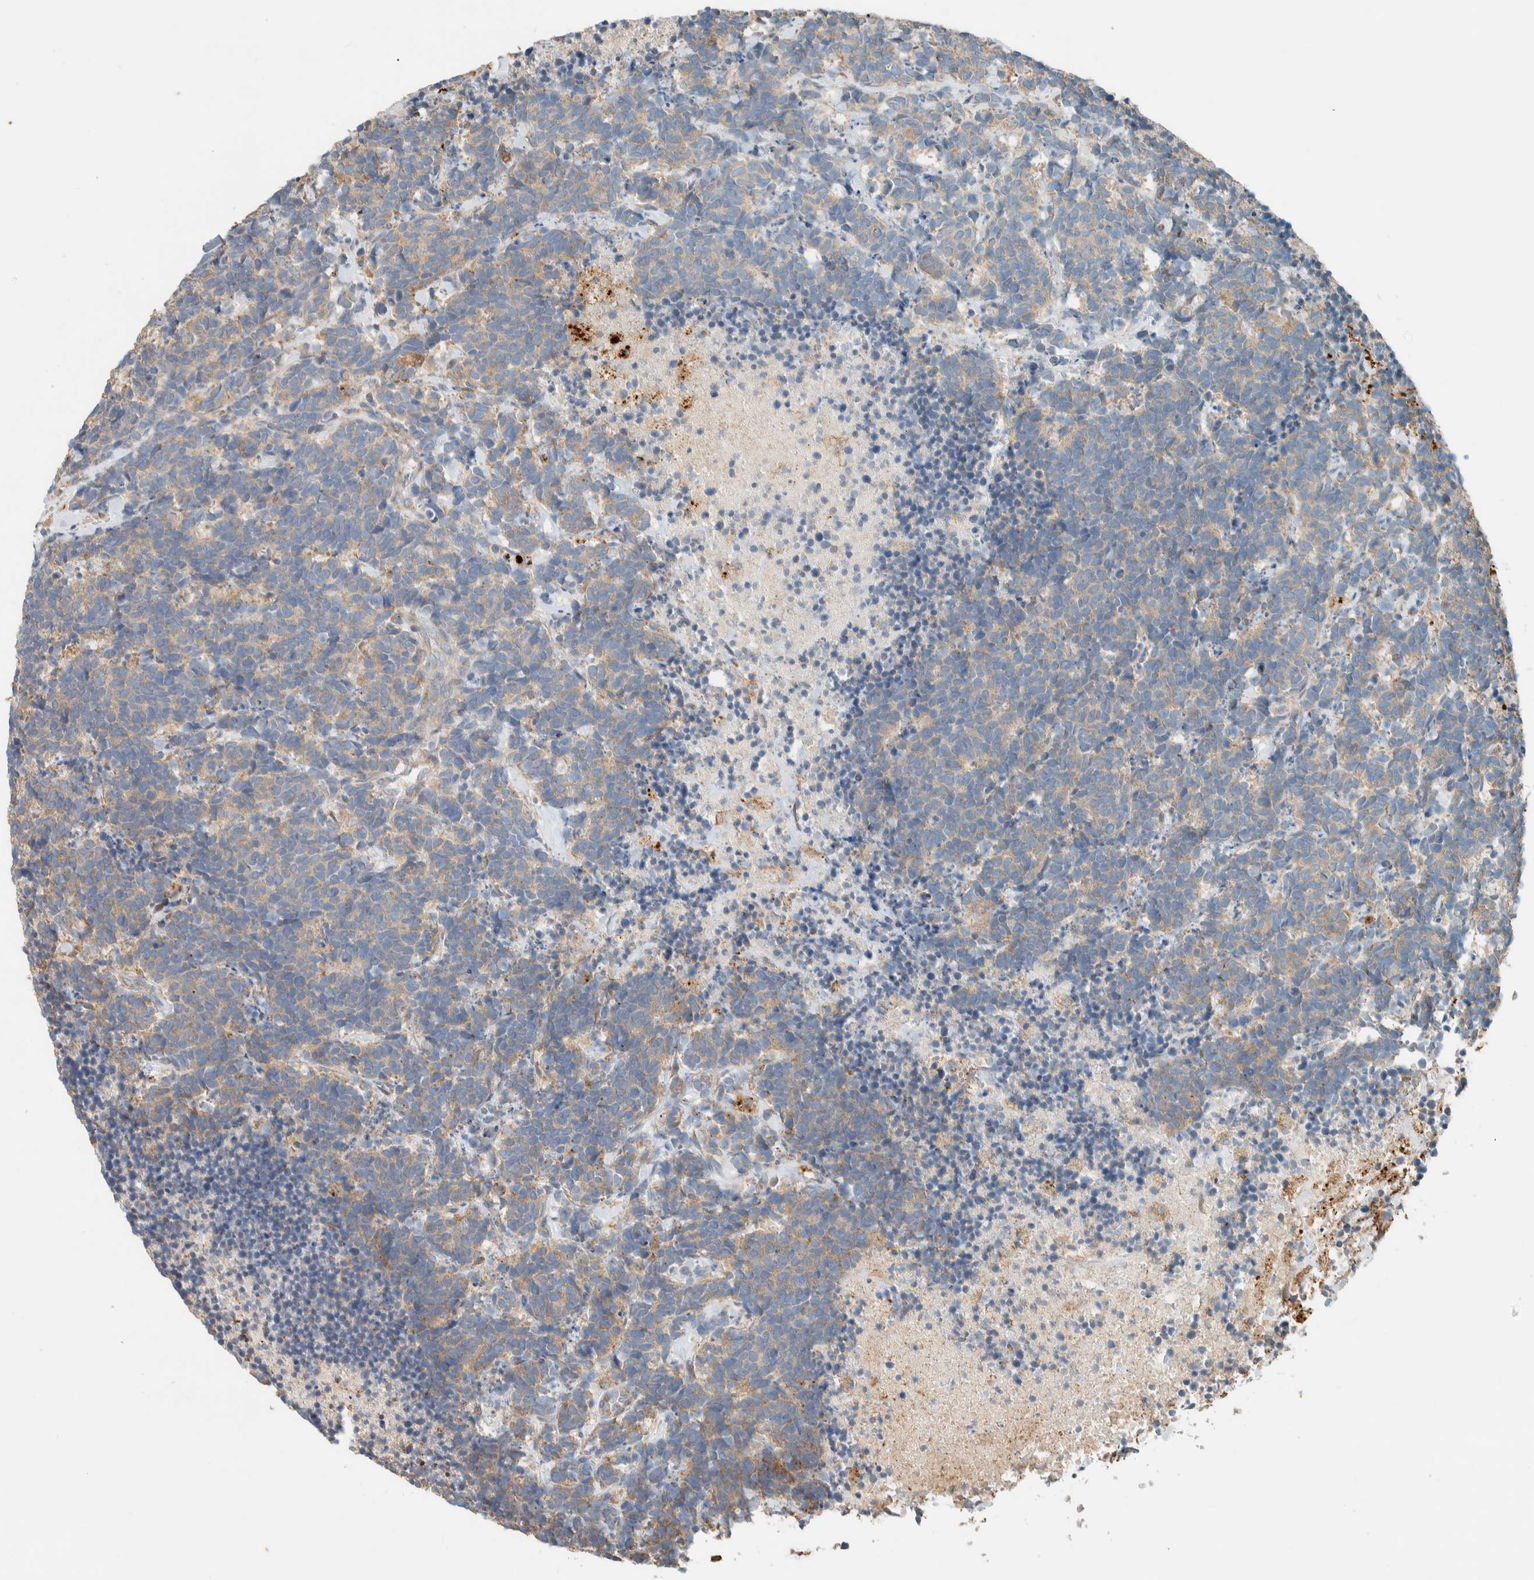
{"staining": {"intensity": "weak", "quantity": "25%-75%", "location": "cytoplasmic/membranous"}, "tissue": "carcinoid", "cell_type": "Tumor cells", "image_type": "cancer", "snomed": [{"axis": "morphology", "description": "Carcinoma, NOS"}, {"axis": "morphology", "description": "Carcinoid, malignant, NOS"}, {"axis": "topography", "description": "Urinary bladder"}], "caption": "Carcinoma stained for a protein exhibits weak cytoplasmic/membranous positivity in tumor cells.", "gene": "RAB11FIP1", "patient": {"sex": "male", "age": 57}}